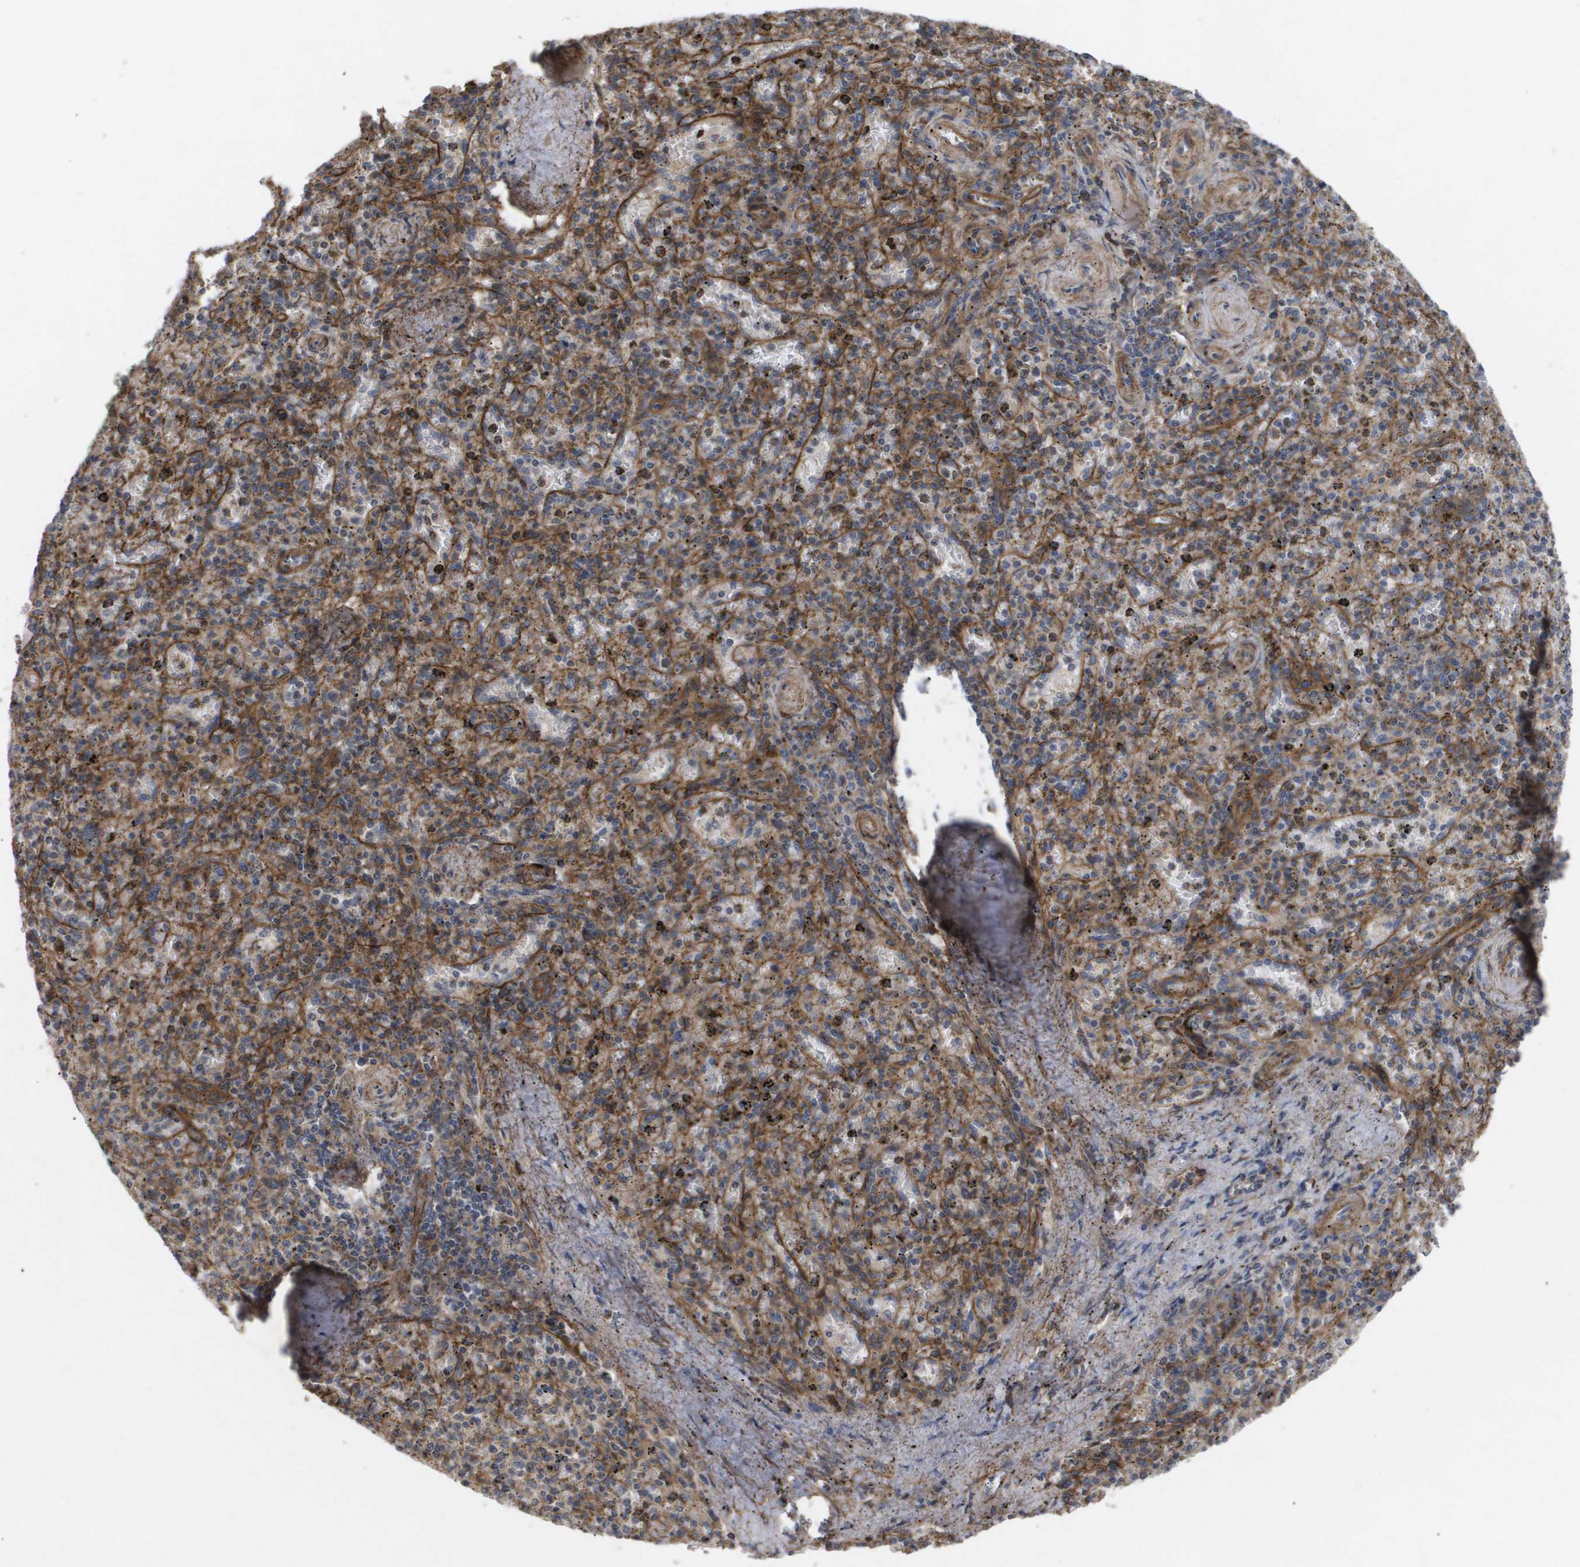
{"staining": {"intensity": "moderate", "quantity": "<25%", "location": "cytoplasmic/membranous"}, "tissue": "spleen", "cell_type": "Cells in red pulp", "image_type": "normal", "snomed": [{"axis": "morphology", "description": "Normal tissue, NOS"}, {"axis": "topography", "description": "Spleen"}], "caption": "Spleen stained with a brown dye demonstrates moderate cytoplasmic/membranous positive expression in about <25% of cells in red pulp.", "gene": "TNS1", "patient": {"sex": "male", "age": 72}}